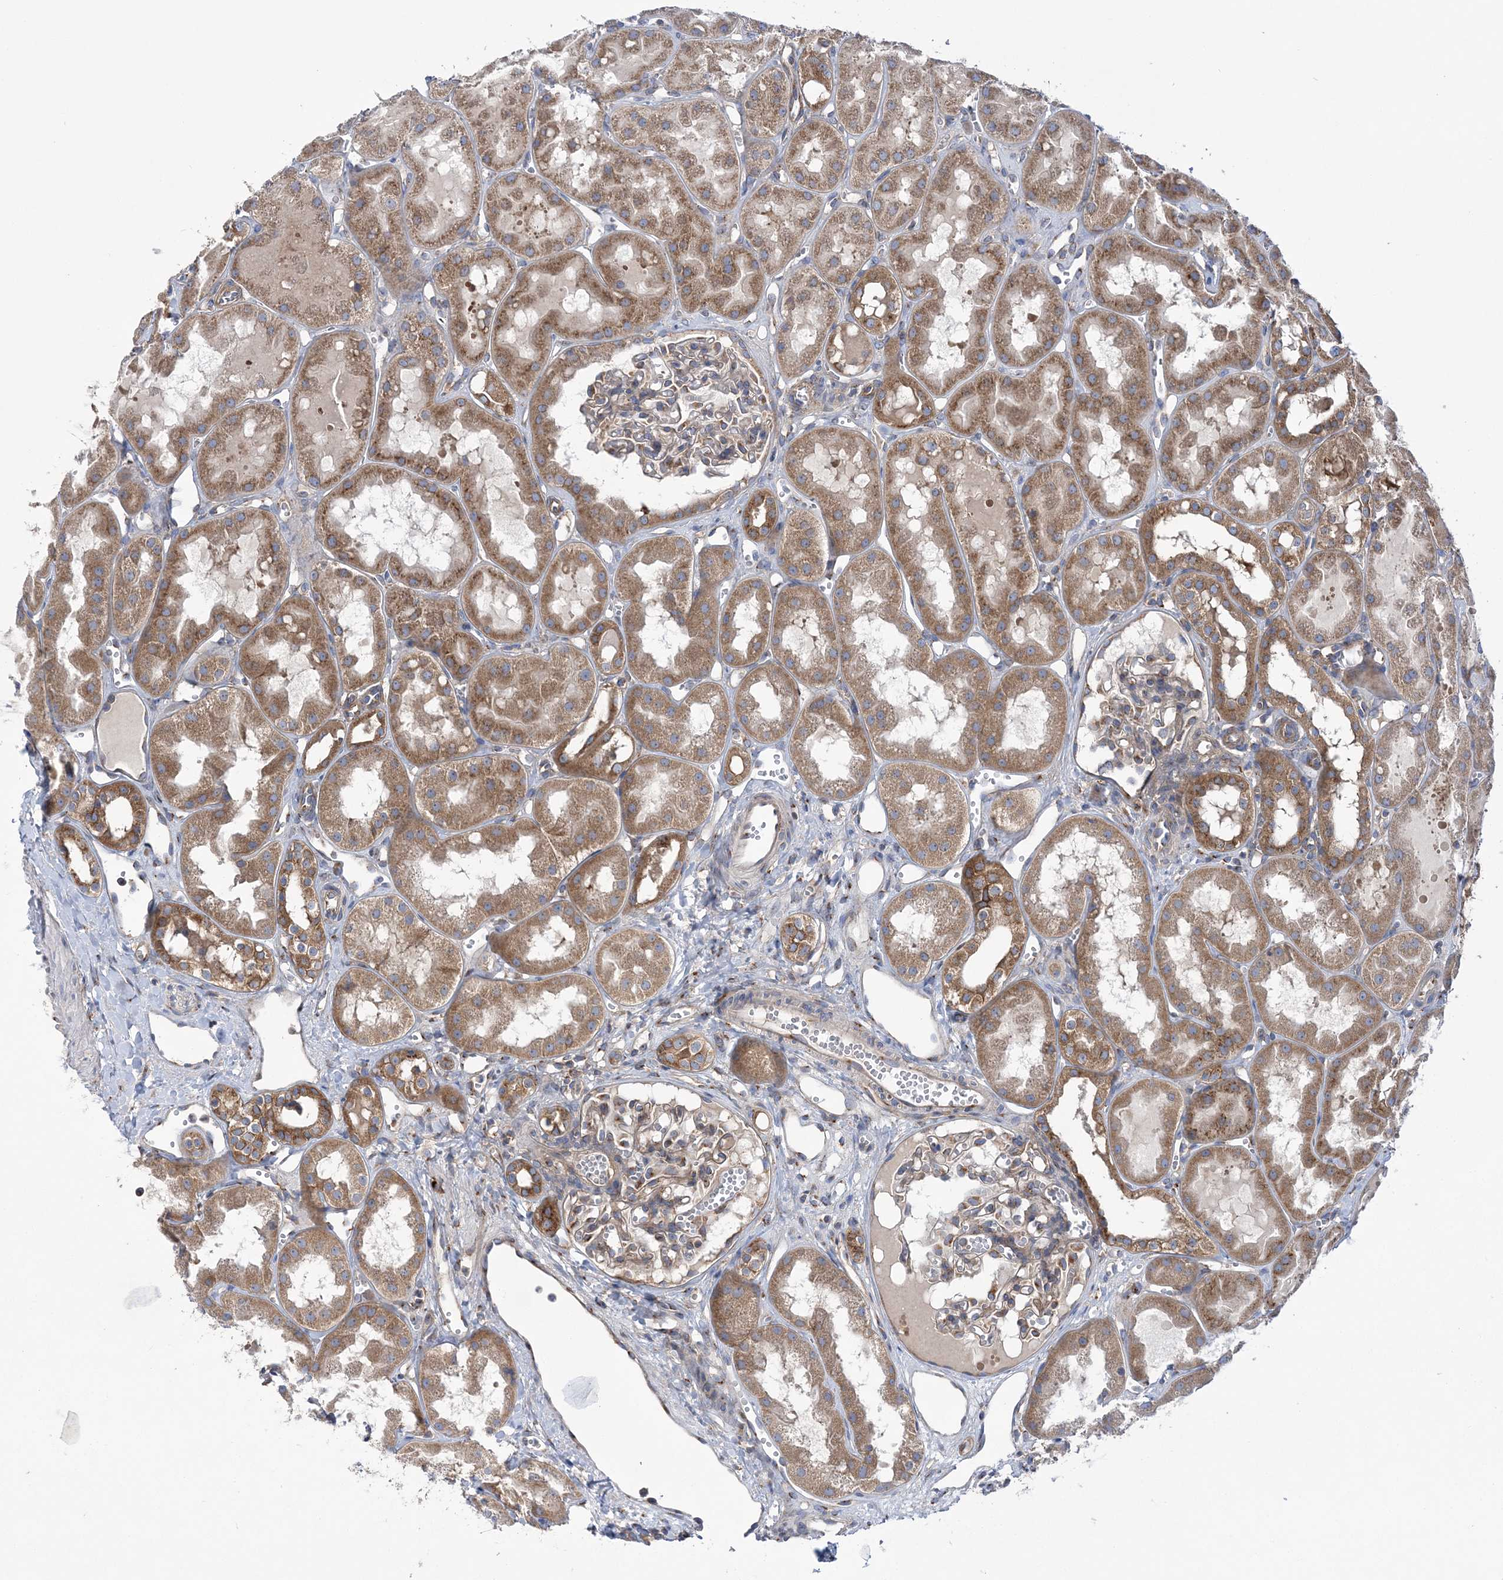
{"staining": {"intensity": "moderate", "quantity": "<25%", "location": "cytoplasmic/membranous"}, "tissue": "kidney", "cell_type": "Cells in glomeruli", "image_type": "normal", "snomed": [{"axis": "morphology", "description": "Normal tissue, NOS"}, {"axis": "topography", "description": "Kidney"}], "caption": "Immunohistochemical staining of normal kidney shows <25% levels of moderate cytoplasmic/membranous protein positivity in approximately <25% of cells in glomeruli. Immunohistochemistry (ihc) stains the protein of interest in brown and the nuclei are stained blue.", "gene": "COPB2", "patient": {"sex": "male", "age": 16}}